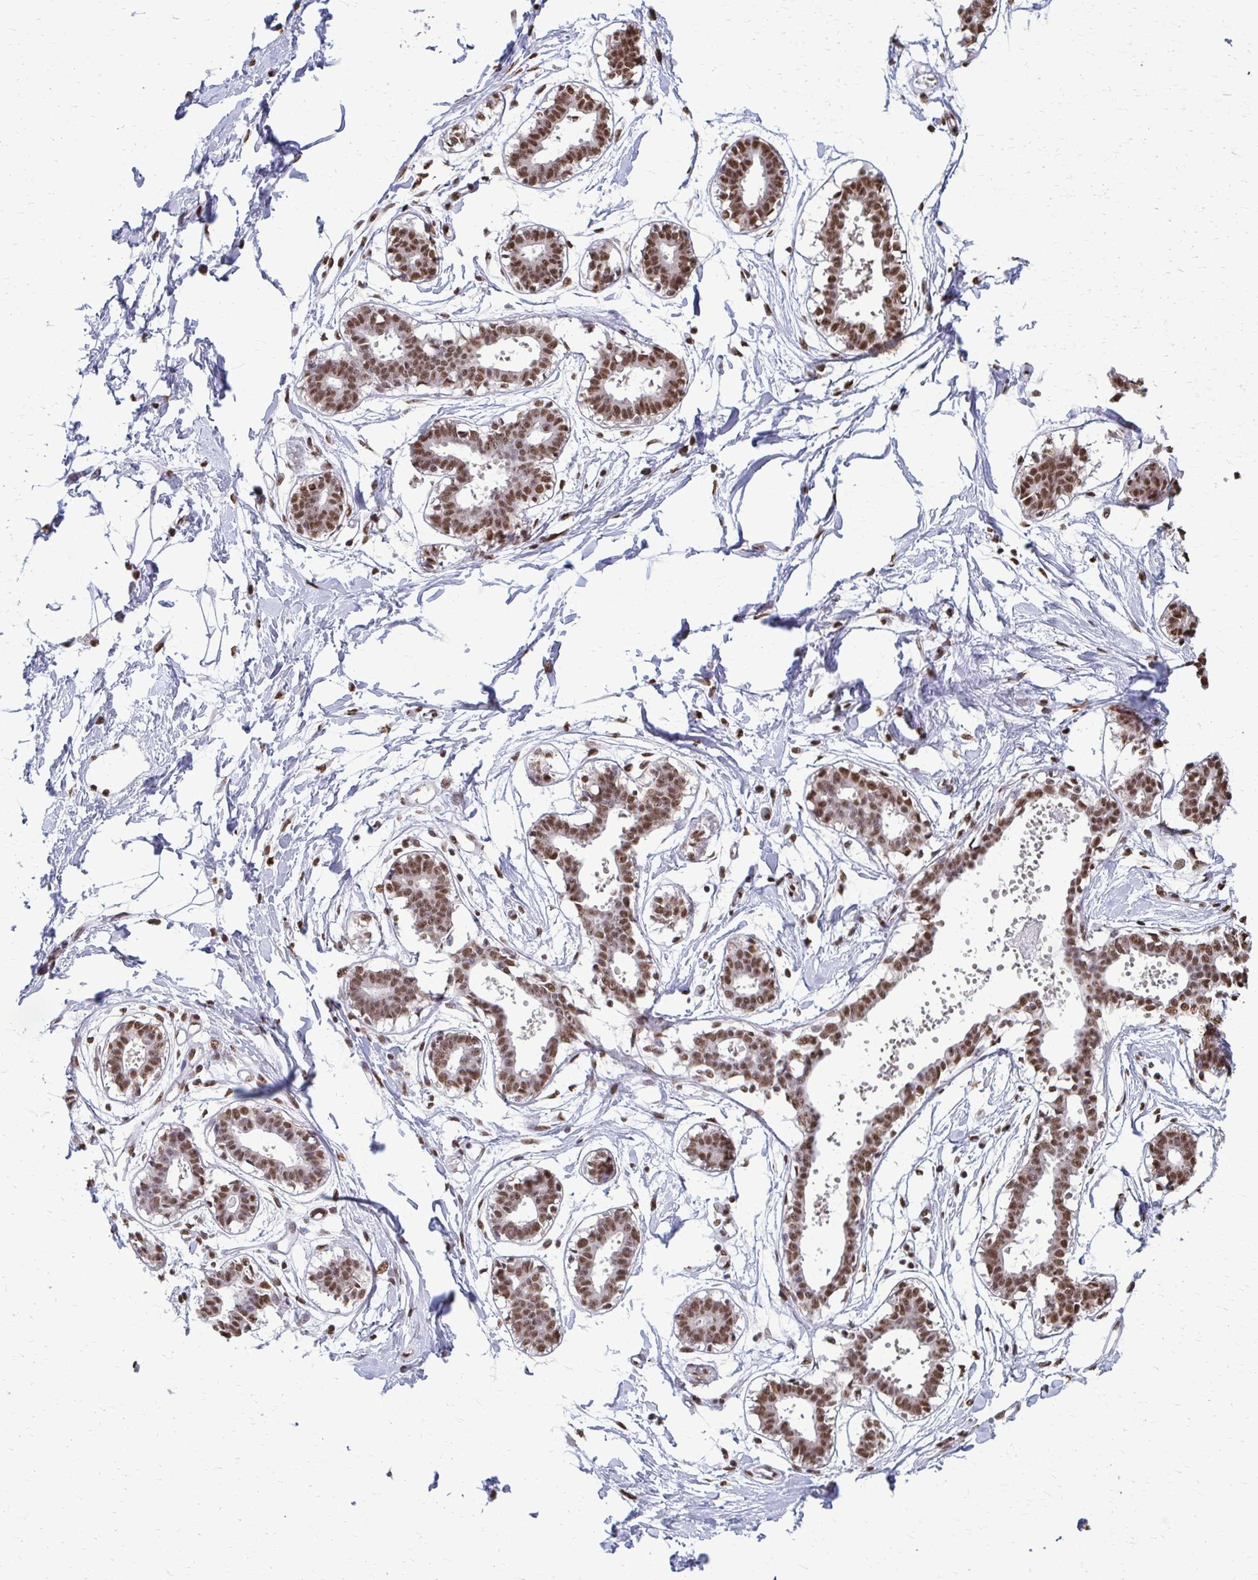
{"staining": {"intensity": "negative", "quantity": "none", "location": "none"}, "tissue": "breast", "cell_type": "Adipocytes", "image_type": "normal", "snomed": [{"axis": "morphology", "description": "Normal tissue, NOS"}, {"axis": "topography", "description": "Breast"}], "caption": "Micrograph shows no protein positivity in adipocytes of normal breast.", "gene": "SNRPA", "patient": {"sex": "female", "age": 45}}